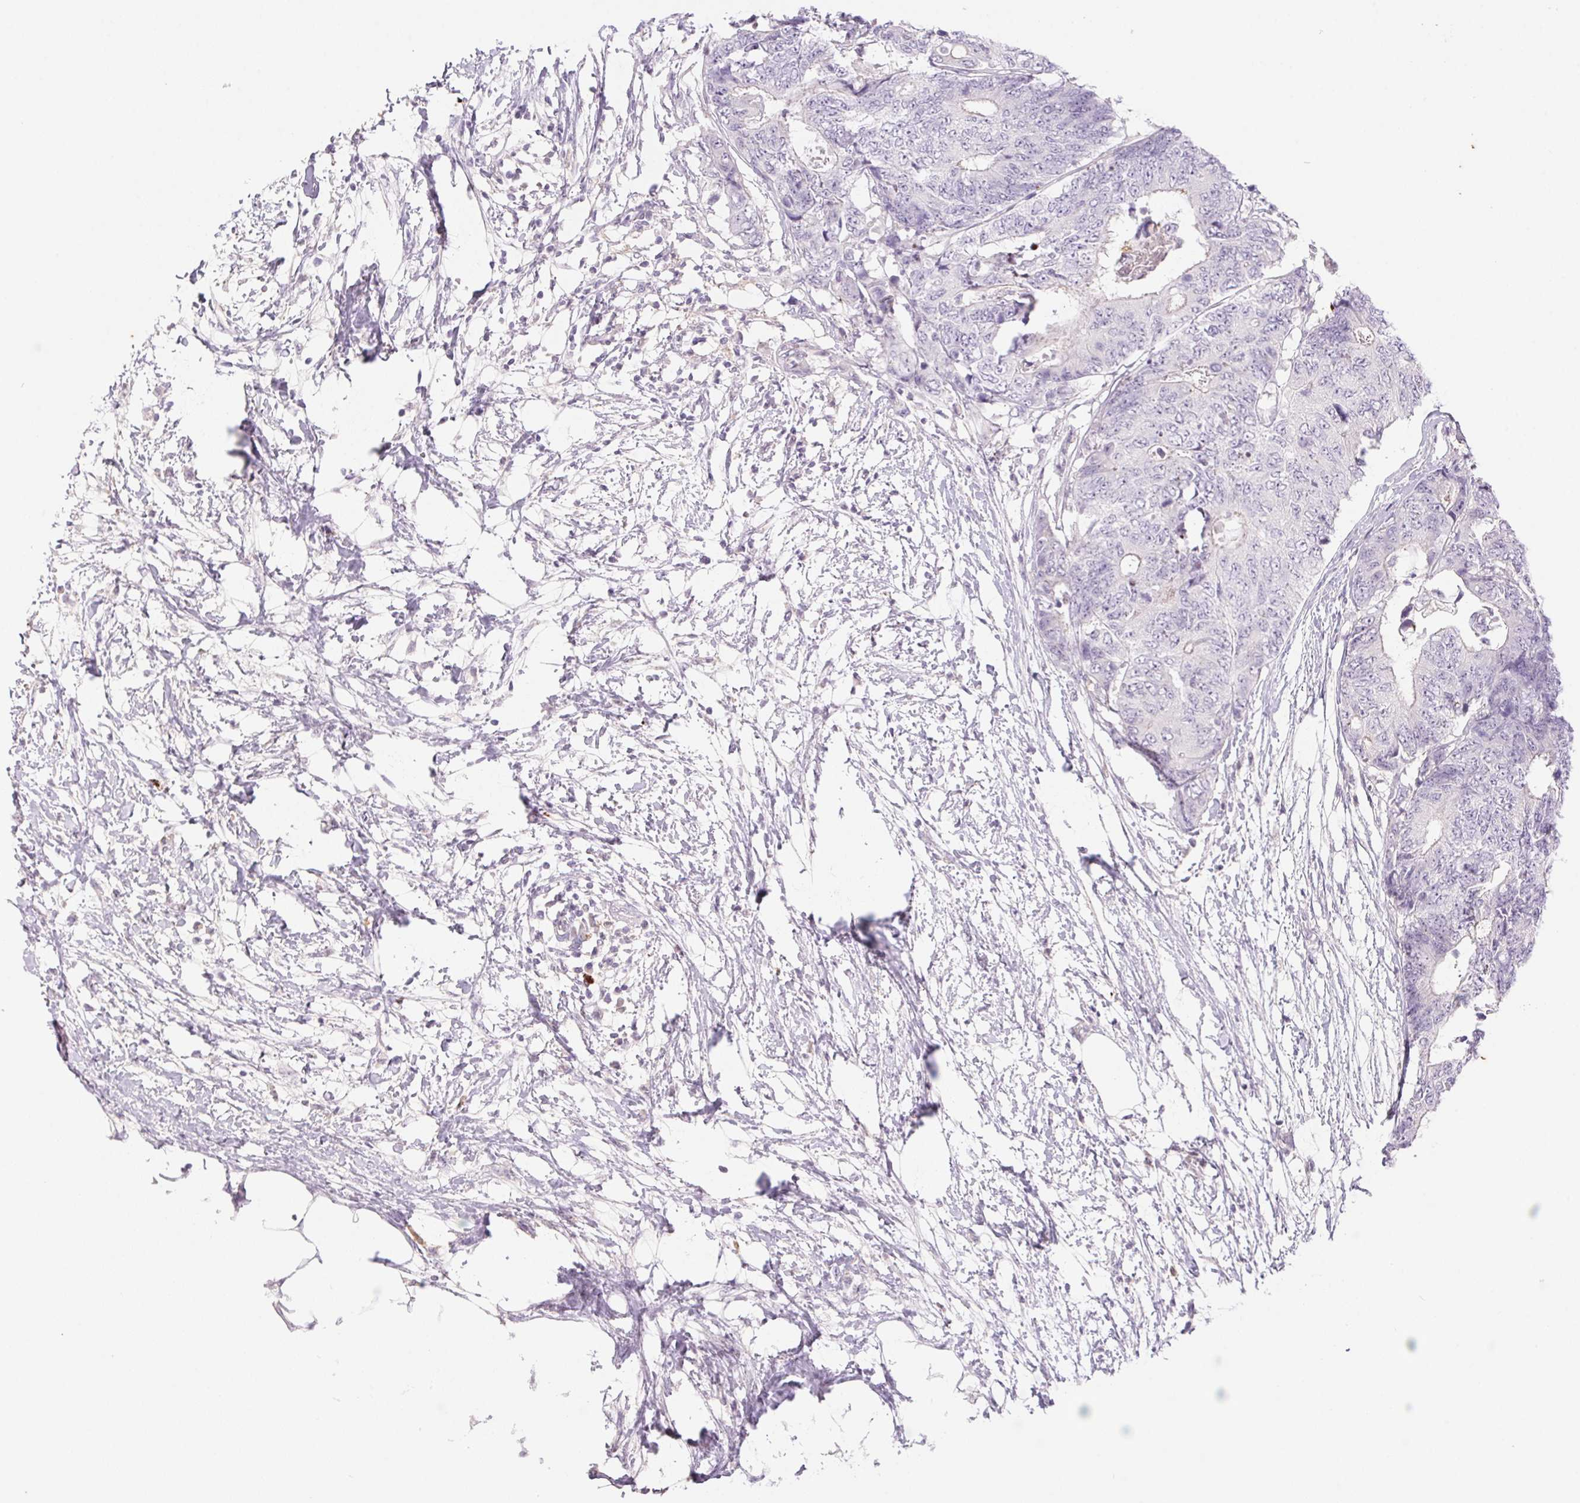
{"staining": {"intensity": "negative", "quantity": "none", "location": "none"}, "tissue": "colorectal cancer", "cell_type": "Tumor cells", "image_type": "cancer", "snomed": [{"axis": "morphology", "description": "Adenocarcinoma, NOS"}, {"axis": "topography", "description": "Colon"}], "caption": "Colorectal cancer (adenocarcinoma) was stained to show a protein in brown. There is no significant staining in tumor cells.", "gene": "KRT1", "patient": {"sex": "female", "age": 48}}